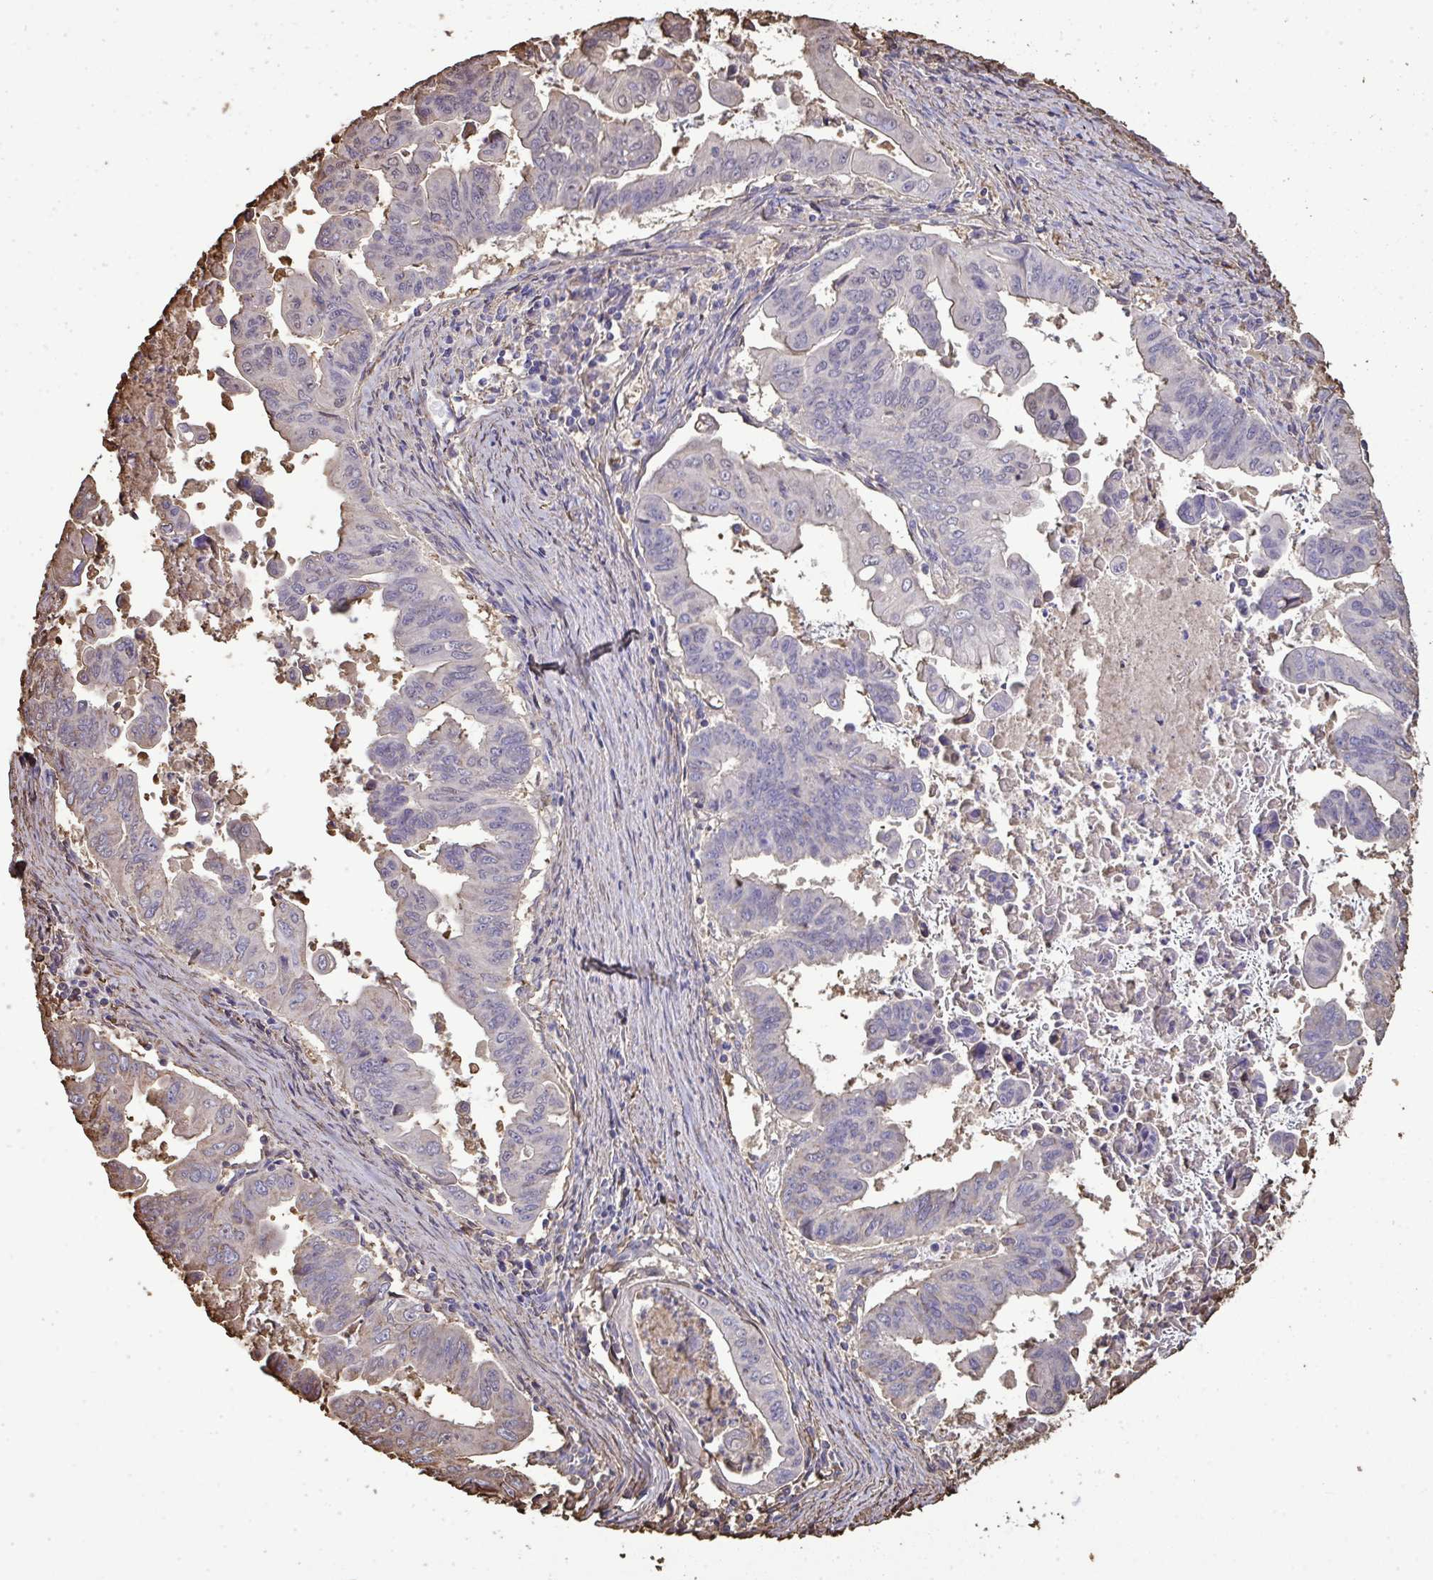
{"staining": {"intensity": "negative", "quantity": "none", "location": "none"}, "tissue": "stomach cancer", "cell_type": "Tumor cells", "image_type": "cancer", "snomed": [{"axis": "morphology", "description": "Adenocarcinoma, NOS"}, {"axis": "topography", "description": "Stomach, upper"}], "caption": "Immunohistochemistry of human stomach adenocarcinoma exhibits no expression in tumor cells.", "gene": "ANXA5", "patient": {"sex": "male", "age": 80}}